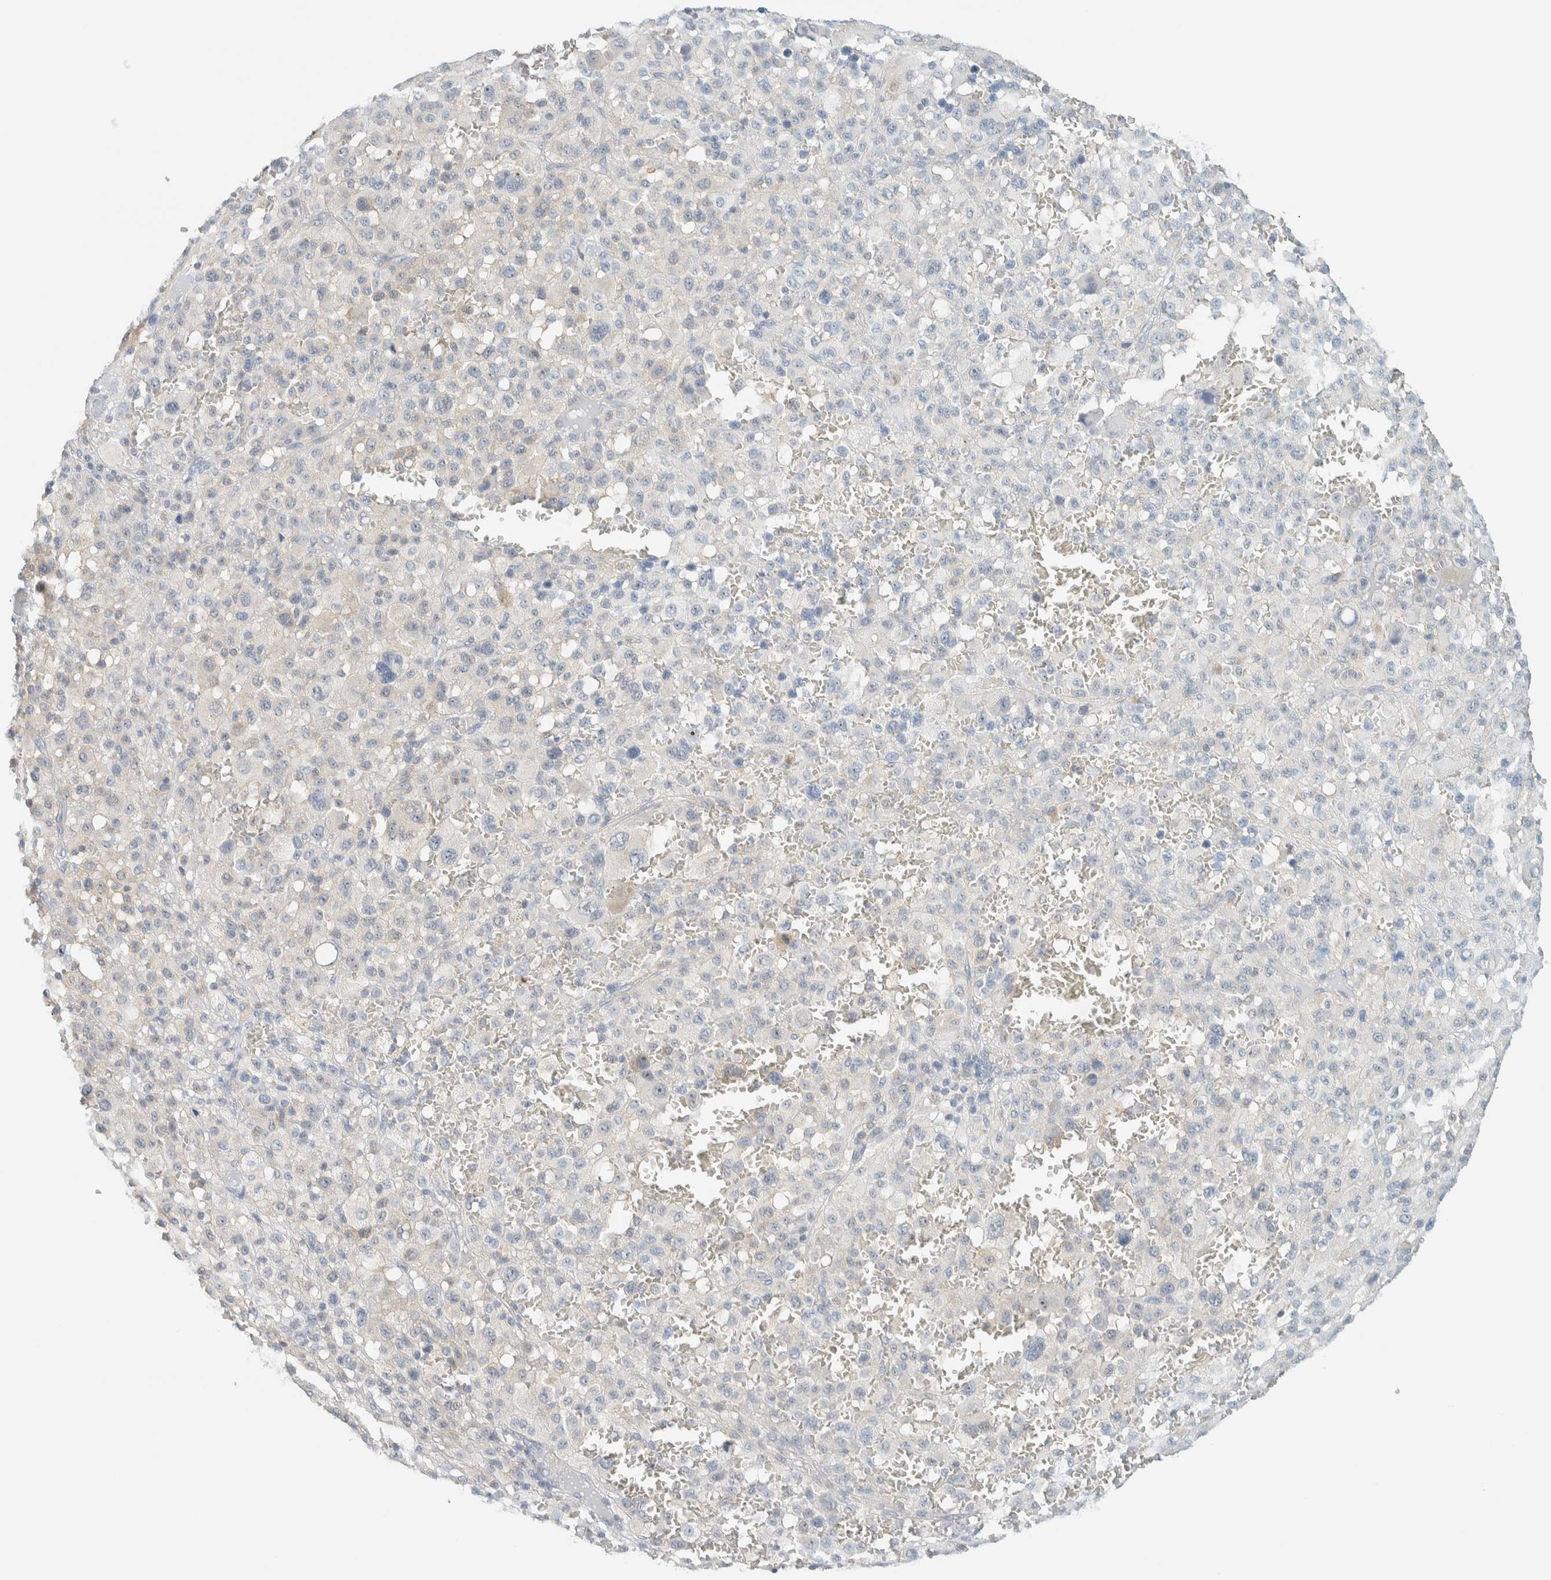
{"staining": {"intensity": "negative", "quantity": "none", "location": "none"}, "tissue": "melanoma", "cell_type": "Tumor cells", "image_type": "cancer", "snomed": [{"axis": "morphology", "description": "Malignant melanoma, Metastatic site"}, {"axis": "topography", "description": "Skin"}], "caption": "This is an immunohistochemistry (IHC) histopathology image of human melanoma. There is no expression in tumor cells.", "gene": "NDE1", "patient": {"sex": "female", "age": 74}}